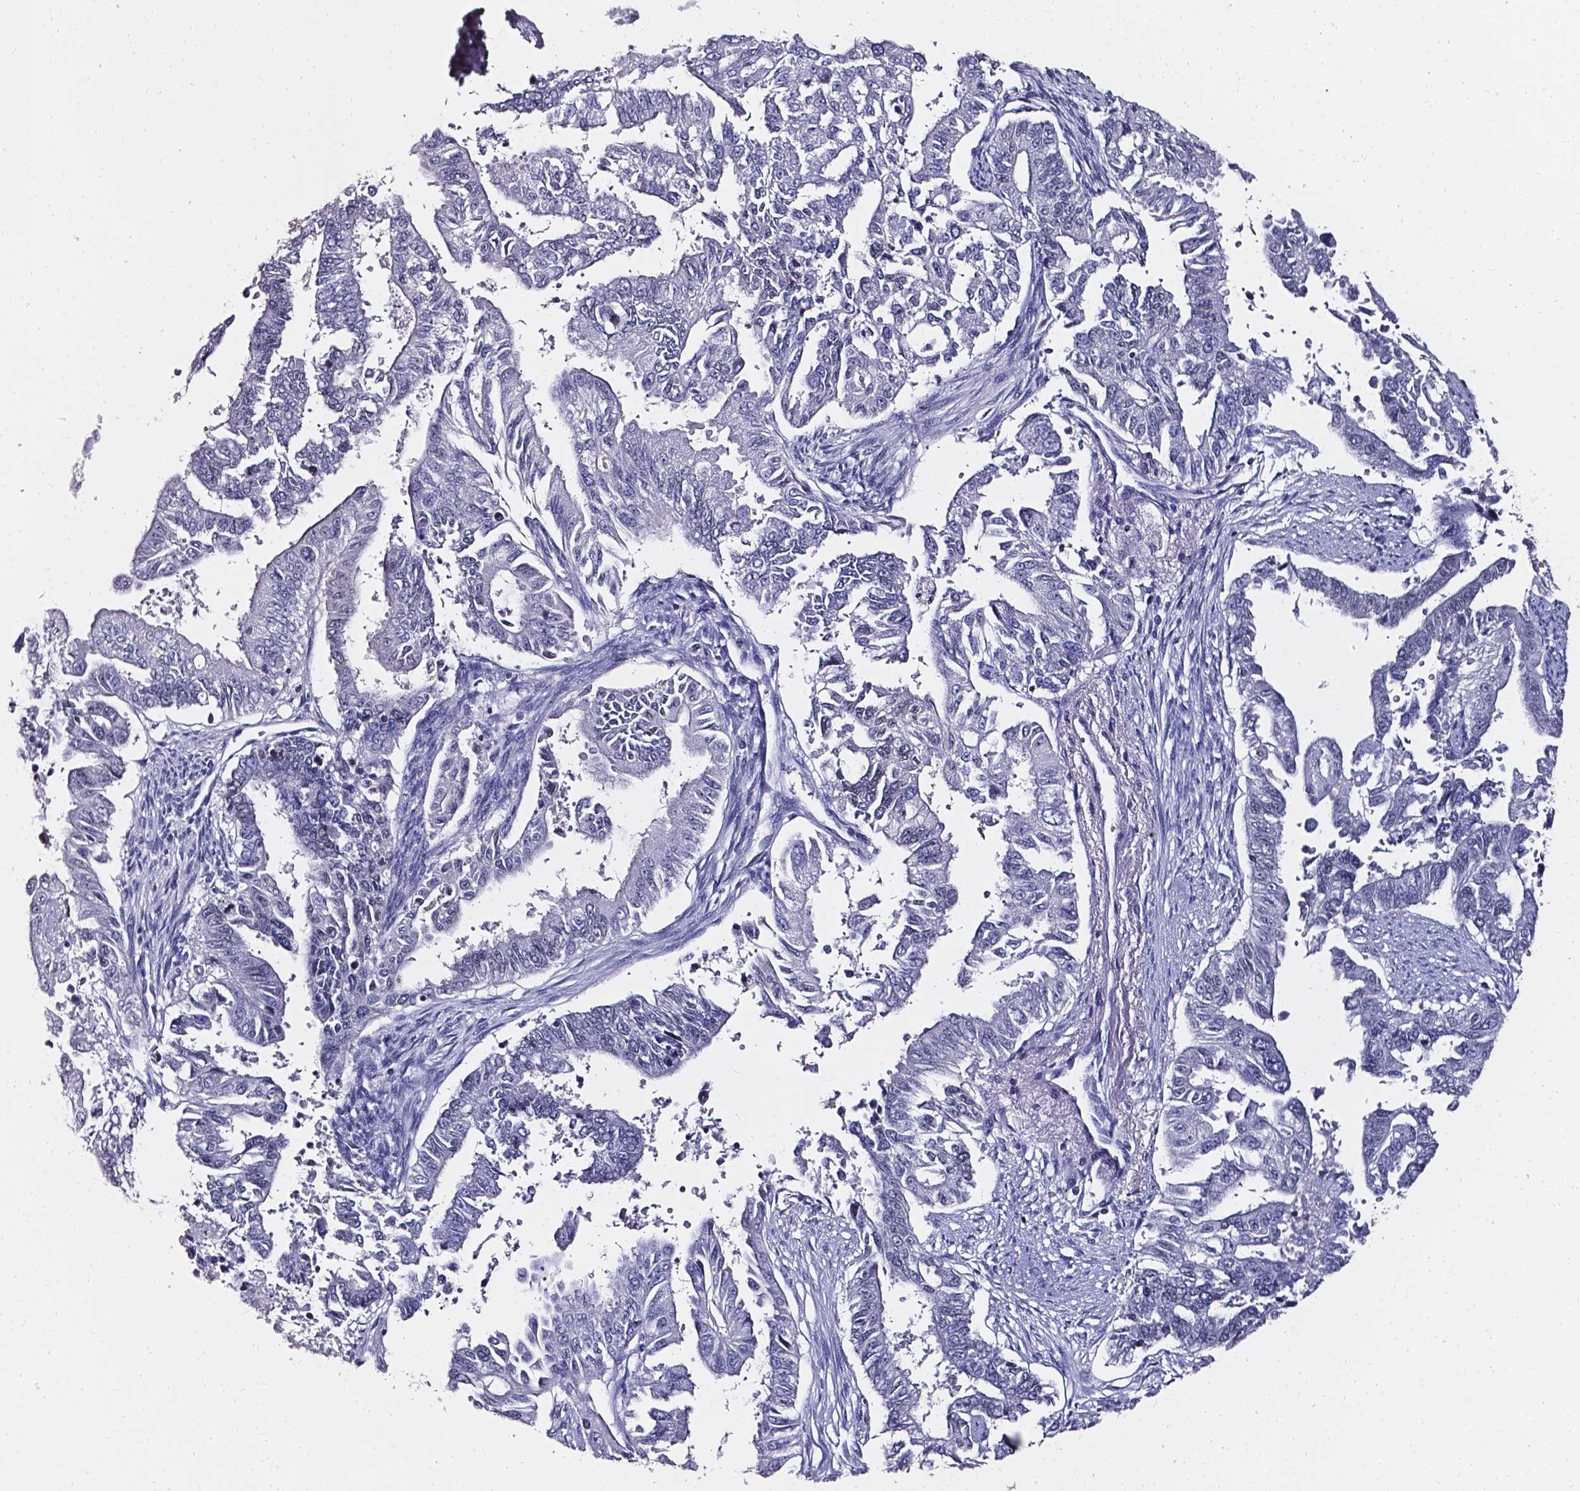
{"staining": {"intensity": "negative", "quantity": "none", "location": "none"}, "tissue": "endometrial cancer", "cell_type": "Tumor cells", "image_type": "cancer", "snomed": [{"axis": "morphology", "description": "Adenocarcinoma, NOS"}, {"axis": "topography", "description": "Uterus"}], "caption": "IHC micrograph of human endometrial adenocarcinoma stained for a protein (brown), which displays no expression in tumor cells.", "gene": "AKR1B10", "patient": {"sex": "female", "age": 59}}